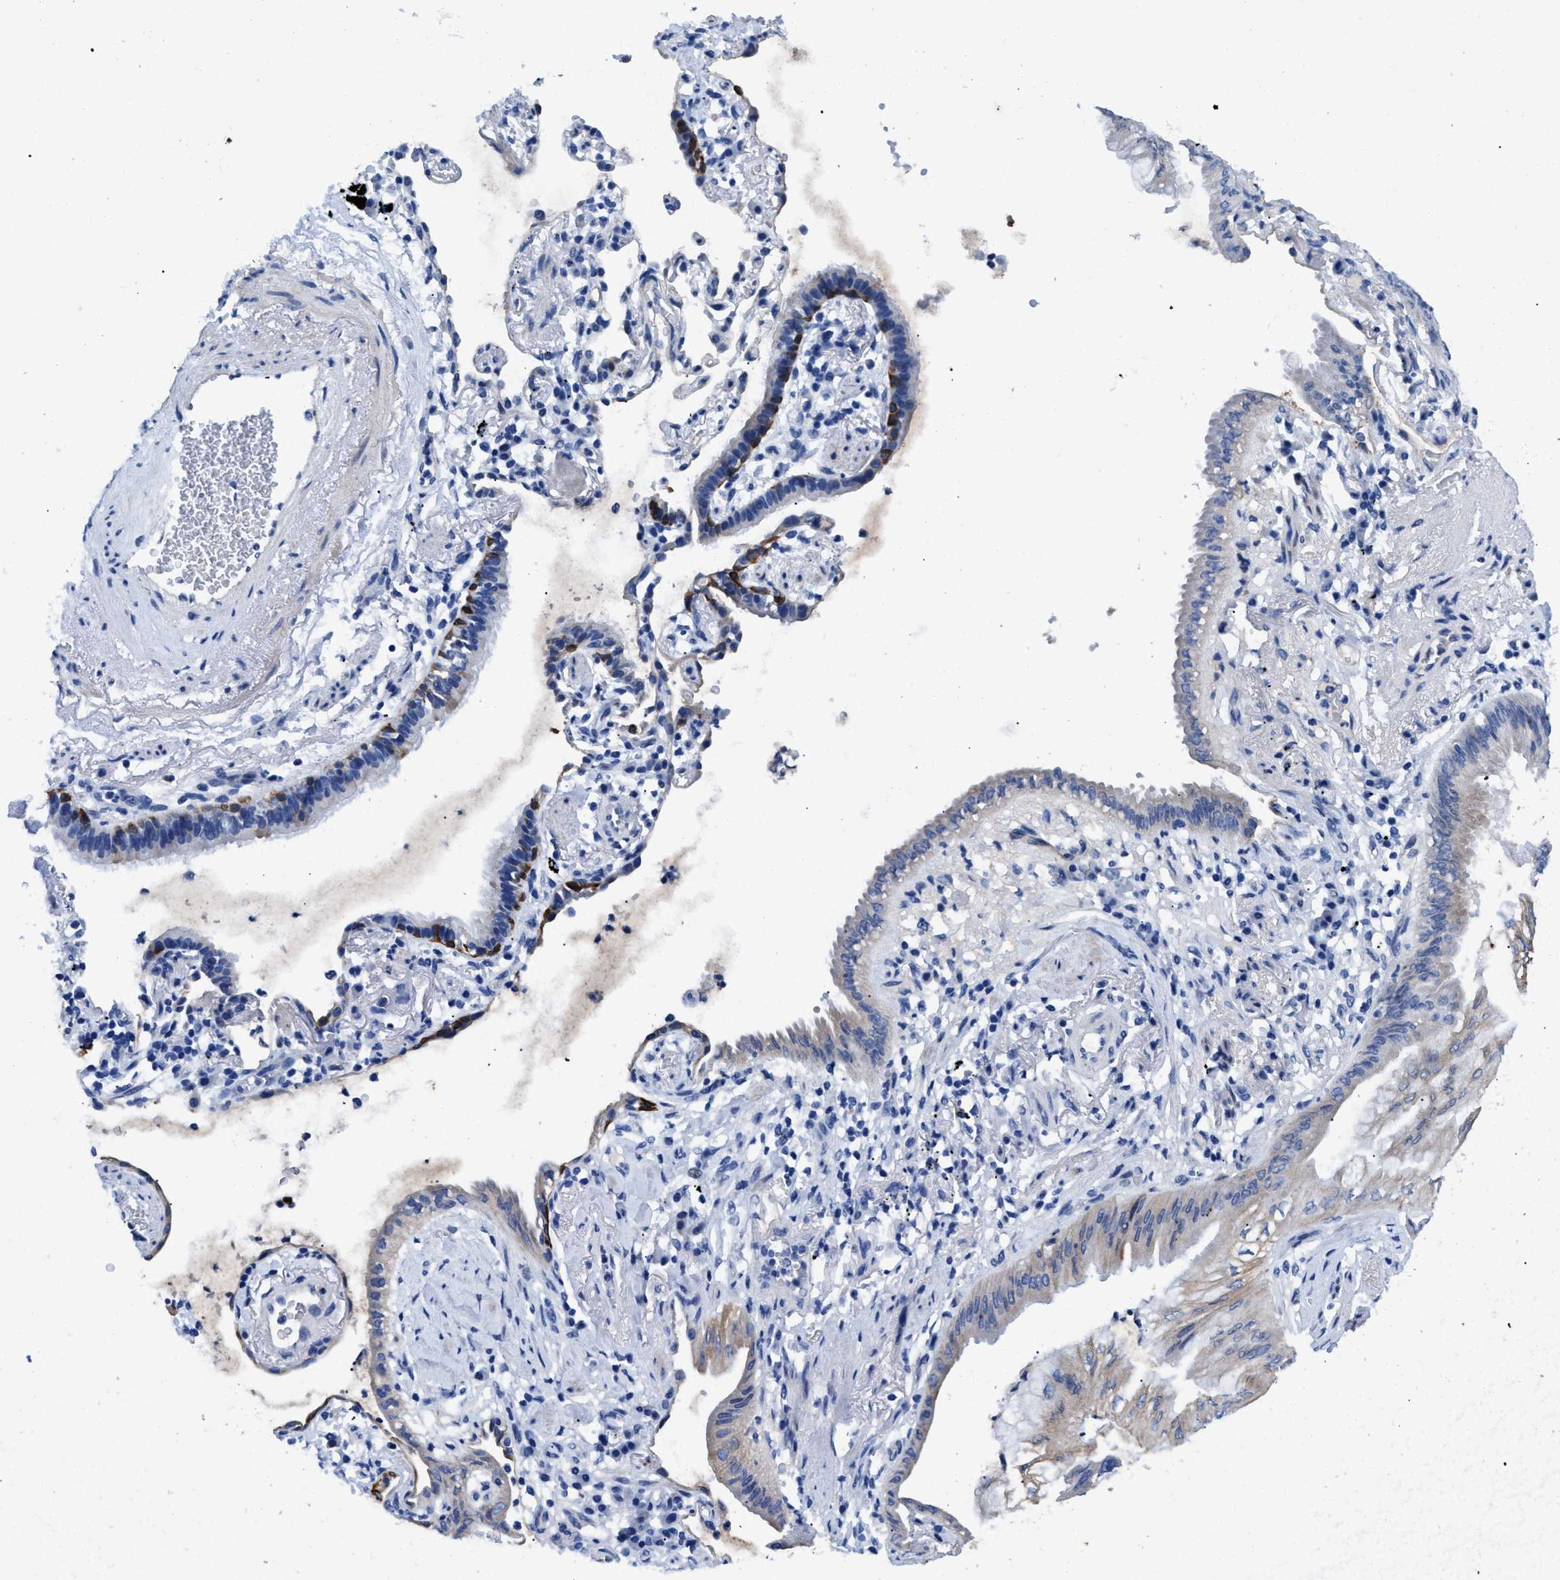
{"staining": {"intensity": "weak", "quantity": "<25%", "location": "cytoplasmic/membranous"}, "tissue": "lung cancer", "cell_type": "Tumor cells", "image_type": "cancer", "snomed": [{"axis": "morphology", "description": "Normal tissue, NOS"}, {"axis": "morphology", "description": "Adenocarcinoma, NOS"}, {"axis": "topography", "description": "Bronchus"}, {"axis": "topography", "description": "Lung"}], "caption": "Human adenocarcinoma (lung) stained for a protein using IHC exhibits no staining in tumor cells.", "gene": "TMEM68", "patient": {"sex": "female", "age": 70}}